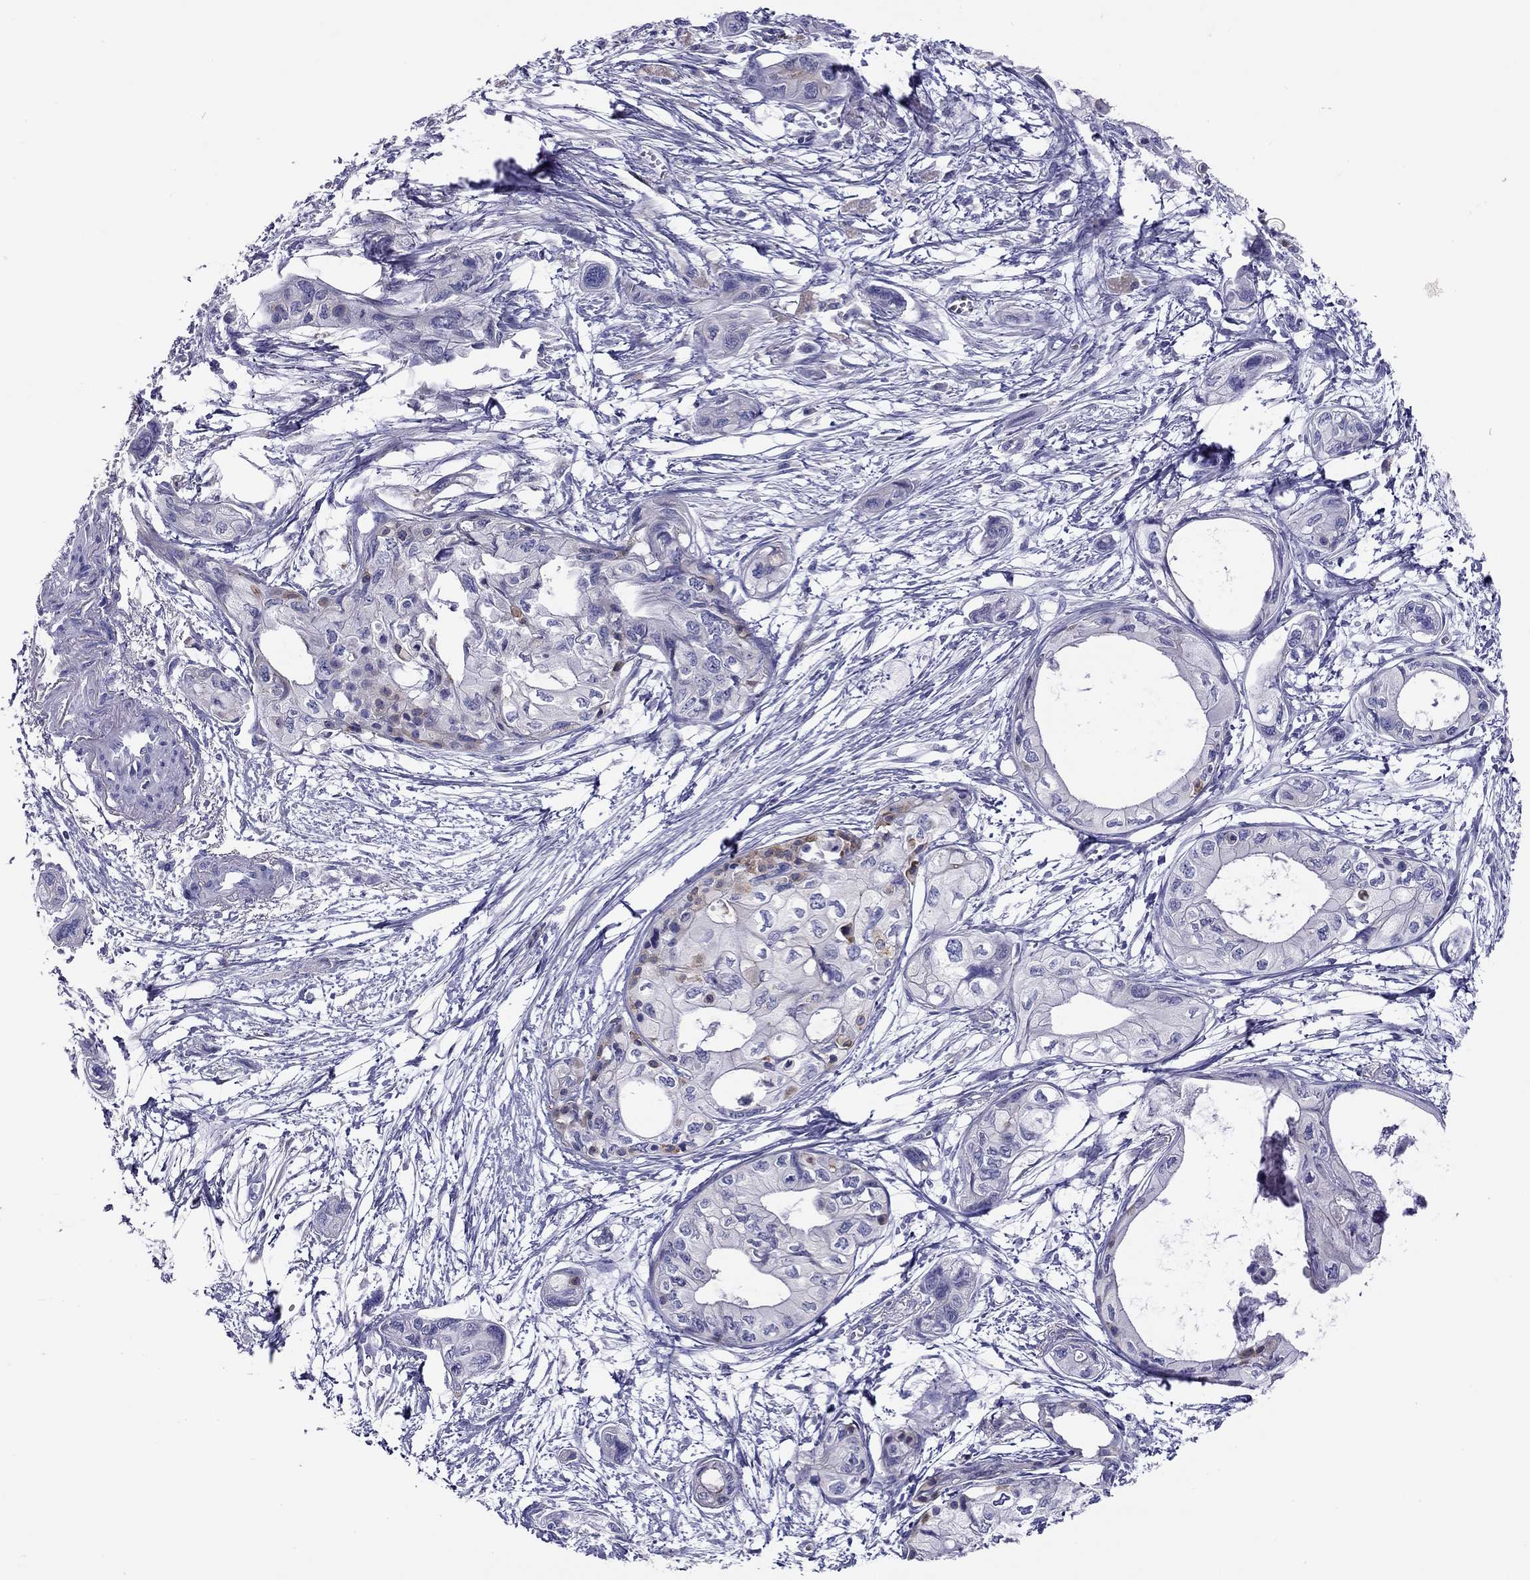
{"staining": {"intensity": "negative", "quantity": "none", "location": "none"}, "tissue": "pancreatic cancer", "cell_type": "Tumor cells", "image_type": "cancer", "snomed": [{"axis": "morphology", "description": "Adenocarcinoma, NOS"}, {"axis": "topography", "description": "Pancreas"}], "caption": "A photomicrograph of human adenocarcinoma (pancreatic) is negative for staining in tumor cells.", "gene": "SLC46A2", "patient": {"sex": "female", "age": 76}}